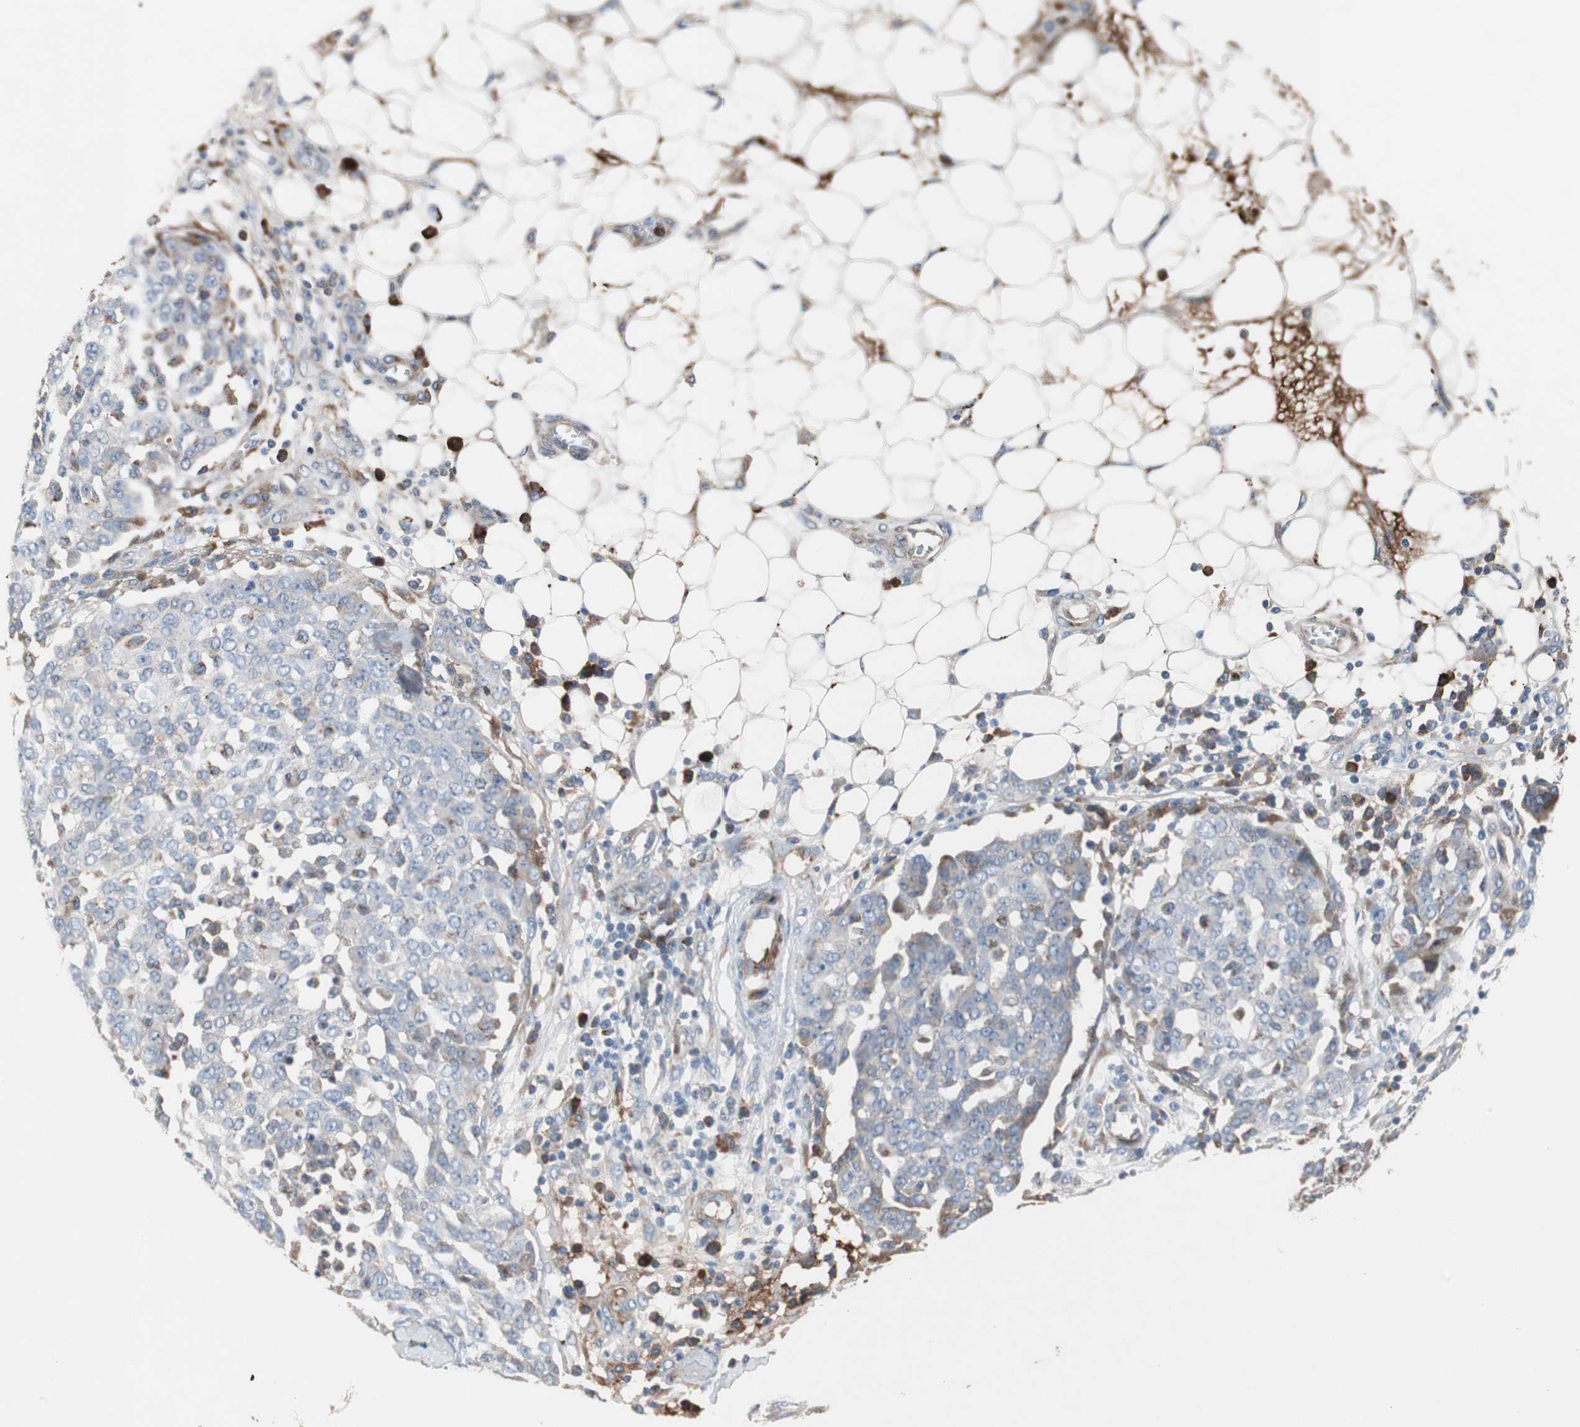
{"staining": {"intensity": "weak", "quantity": "<25%", "location": "cytoplasmic/membranous"}, "tissue": "ovarian cancer", "cell_type": "Tumor cells", "image_type": "cancer", "snomed": [{"axis": "morphology", "description": "Cystadenocarcinoma, serous, NOS"}, {"axis": "topography", "description": "Soft tissue"}, {"axis": "topography", "description": "Ovary"}], "caption": "DAB (3,3'-diaminobenzidine) immunohistochemical staining of human serous cystadenocarcinoma (ovarian) demonstrates no significant staining in tumor cells. (DAB (3,3'-diaminobenzidine) immunohistochemistry, high magnification).", "gene": "SORT1", "patient": {"sex": "female", "age": 57}}